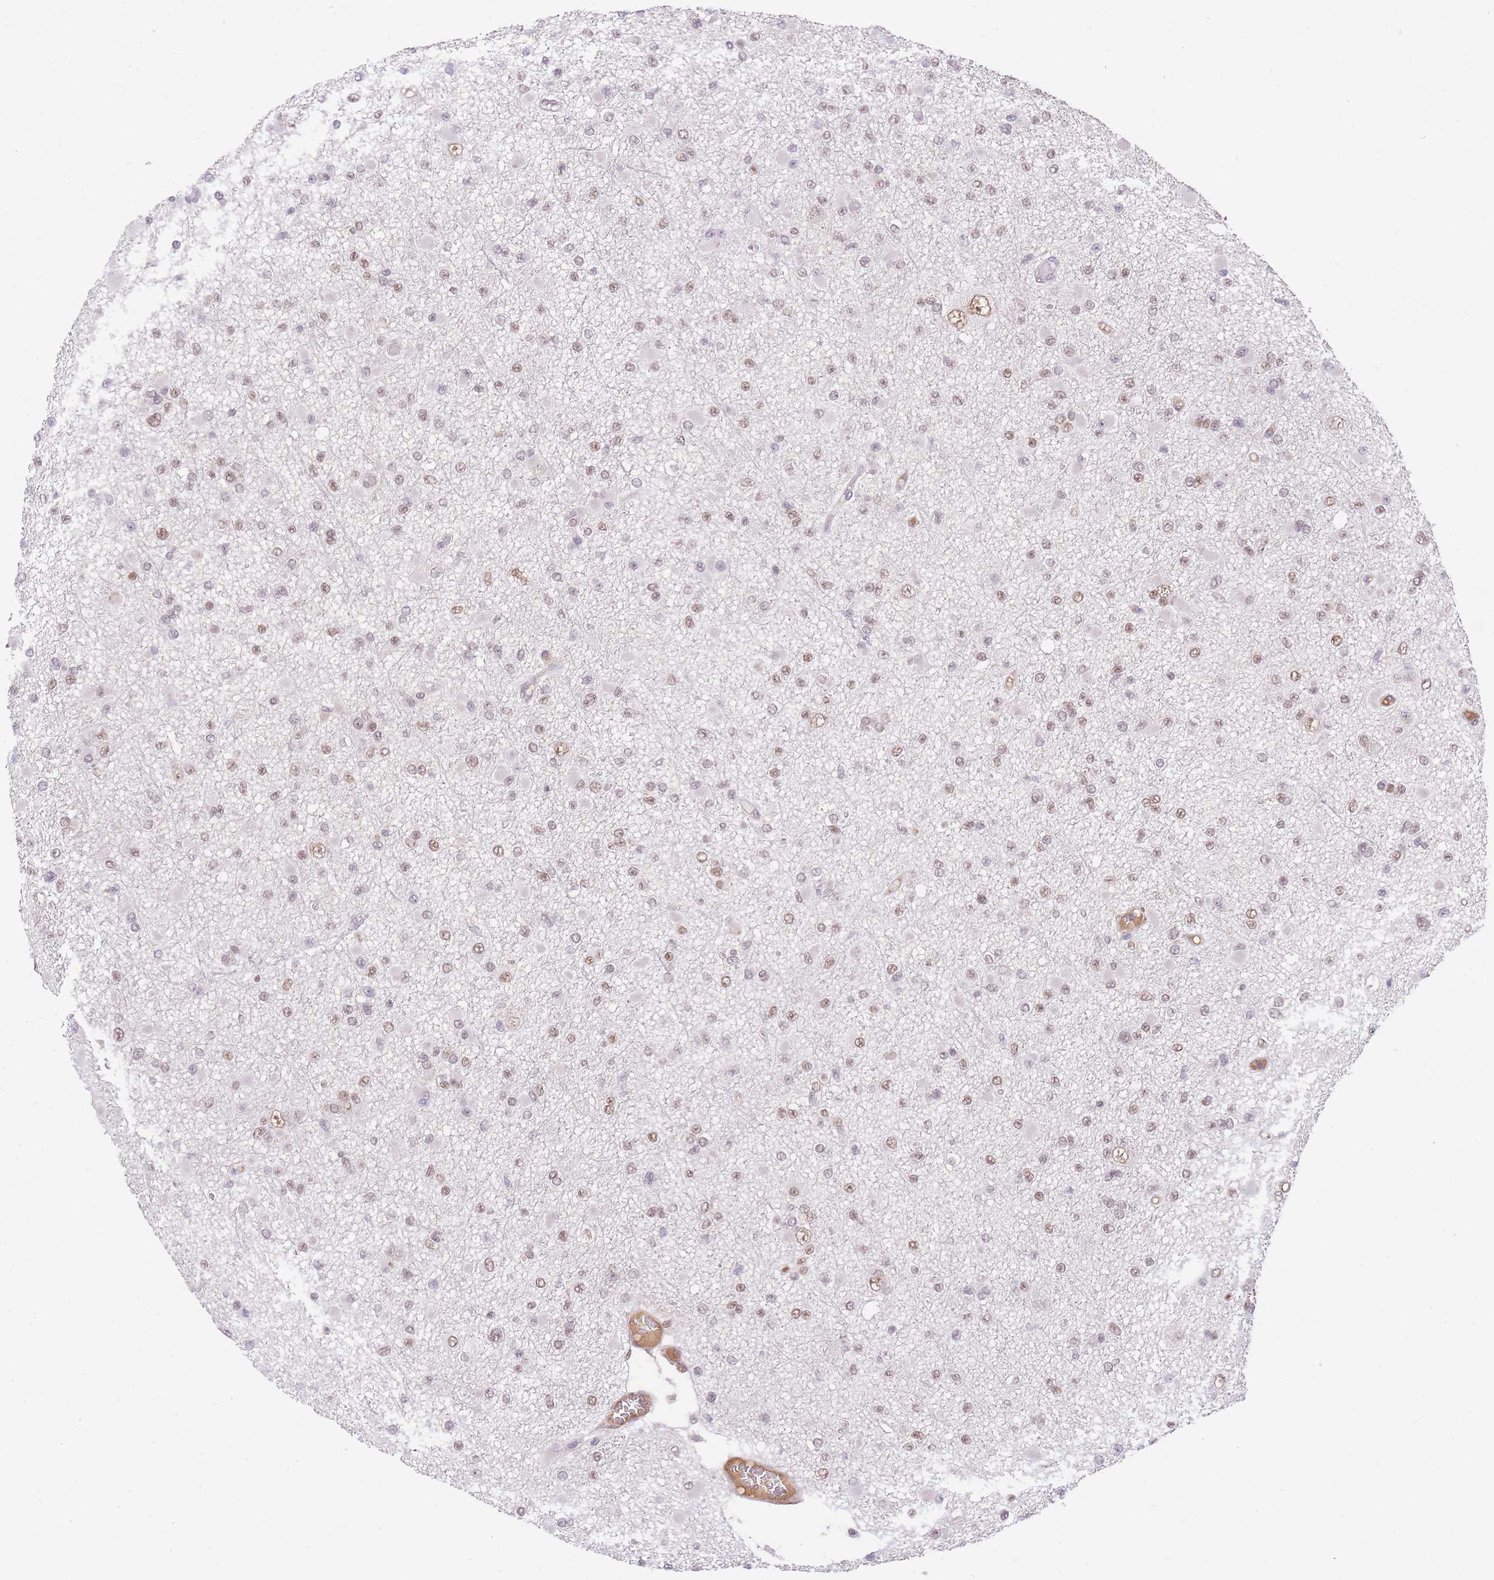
{"staining": {"intensity": "moderate", "quantity": ">75%", "location": "nuclear"}, "tissue": "glioma", "cell_type": "Tumor cells", "image_type": "cancer", "snomed": [{"axis": "morphology", "description": "Glioma, malignant, Low grade"}, {"axis": "topography", "description": "Brain"}], "caption": "Immunohistochemical staining of glioma displays medium levels of moderate nuclear protein expression in approximately >75% of tumor cells.", "gene": "UBXN7", "patient": {"sex": "female", "age": 22}}